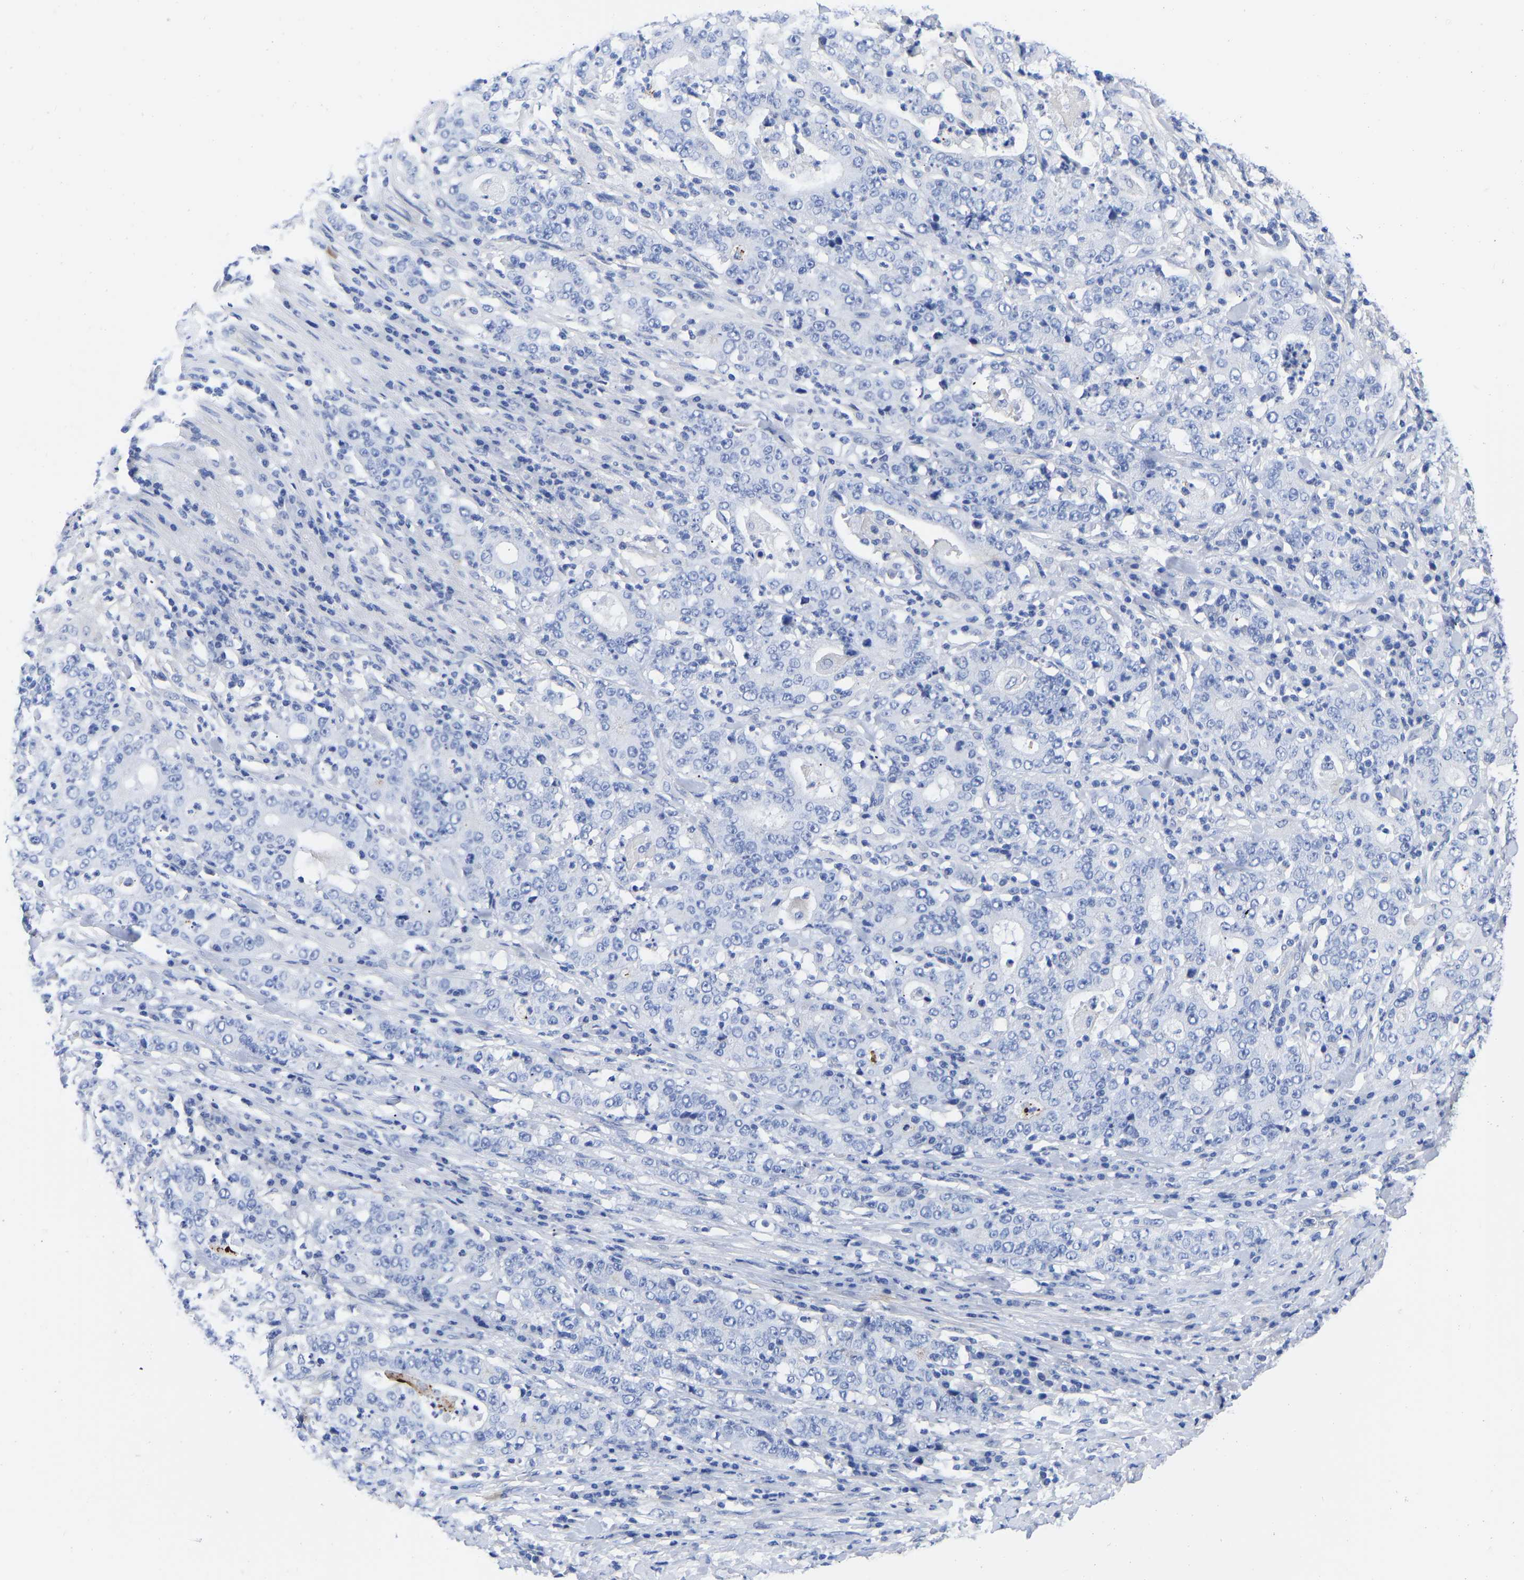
{"staining": {"intensity": "negative", "quantity": "none", "location": "none"}, "tissue": "stomach cancer", "cell_type": "Tumor cells", "image_type": "cancer", "snomed": [{"axis": "morphology", "description": "Normal tissue, NOS"}, {"axis": "morphology", "description": "Adenocarcinoma, NOS"}, {"axis": "topography", "description": "Stomach, upper"}, {"axis": "topography", "description": "Stomach"}], "caption": "Tumor cells show no significant staining in stomach adenocarcinoma.", "gene": "GPA33", "patient": {"sex": "male", "age": 59}}